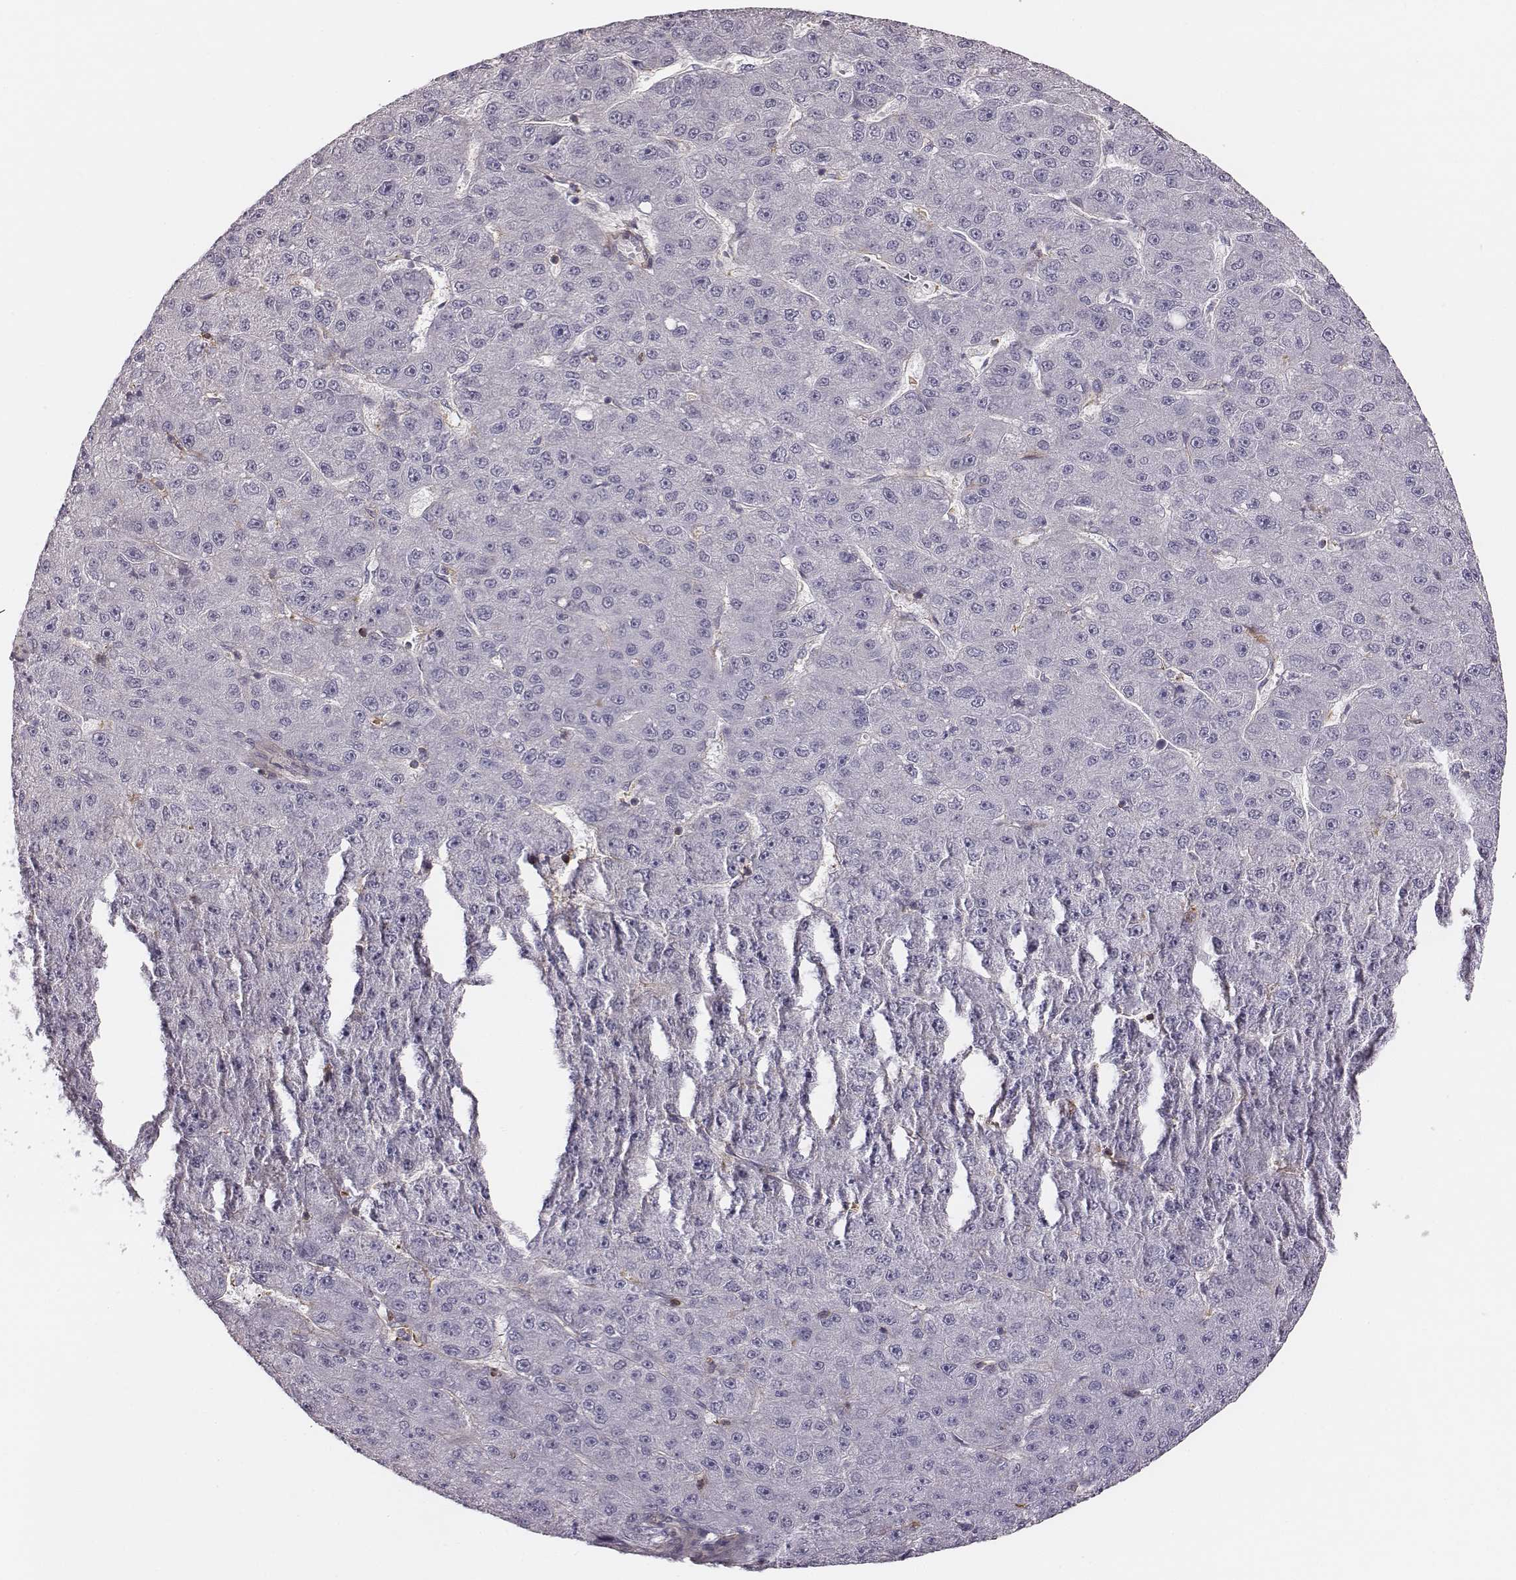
{"staining": {"intensity": "negative", "quantity": "none", "location": "none"}, "tissue": "liver cancer", "cell_type": "Tumor cells", "image_type": "cancer", "snomed": [{"axis": "morphology", "description": "Carcinoma, Hepatocellular, NOS"}, {"axis": "topography", "description": "Liver"}], "caption": "There is no significant staining in tumor cells of hepatocellular carcinoma (liver). Brightfield microscopy of immunohistochemistry (IHC) stained with DAB (brown) and hematoxylin (blue), captured at high magnification.", "gene": "ZYX", "patient": {"sex": "male", "age": 67}}